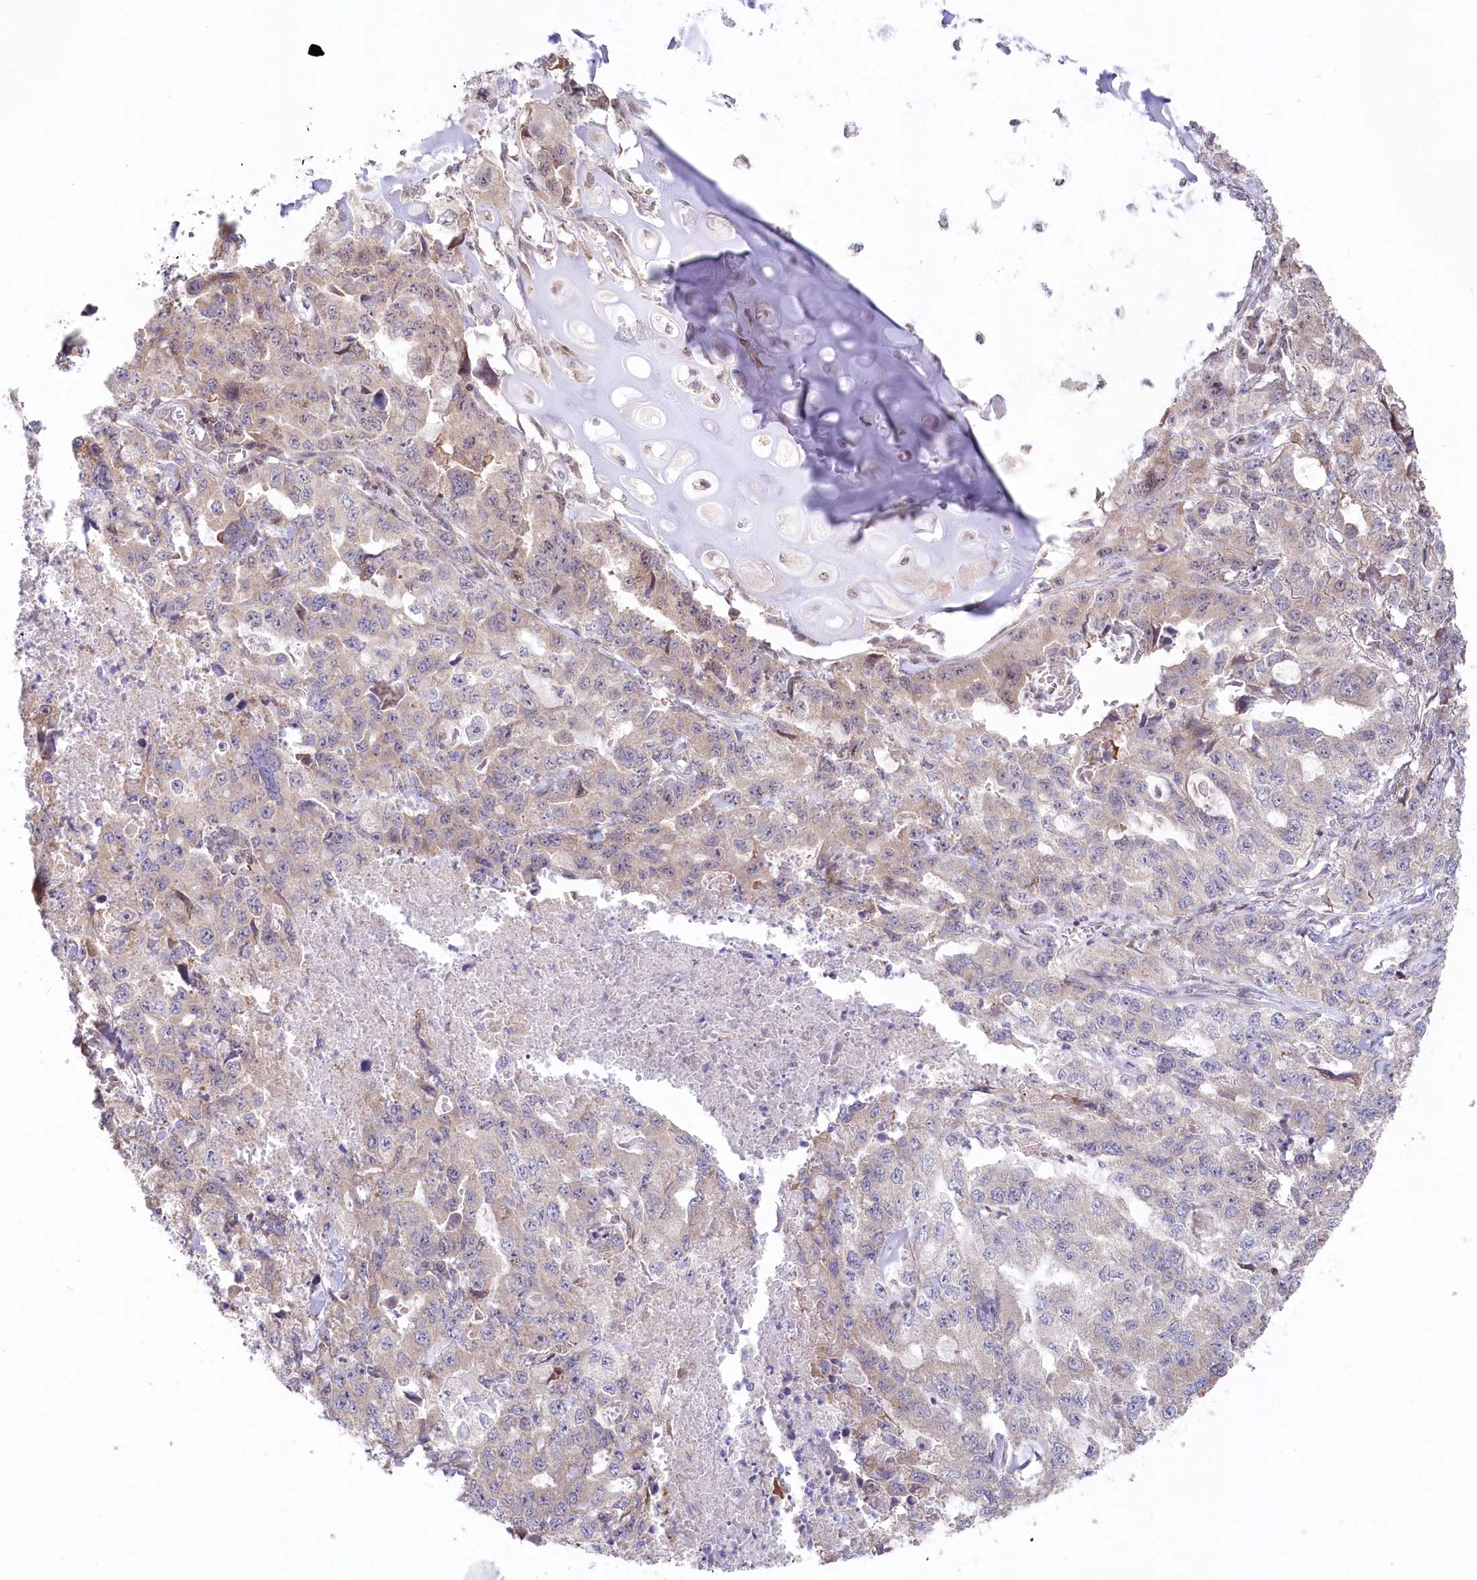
{"staining": {"intensity": "weak", "quantity": "<25%", "location": "cytoplasmic/membranous"}, "tissue": "lung cancer", "cell_type": "Tumor cells", "image_type": "cancer", "snomed": [{"axis": "morphology", "description": "Adenocarcinoma, NOS"}, {"axis": "topography", "description": "Lung"}], "caption": "The micrograph exhibits no significant expression in tumor cells of lung cancer. The staining is performed using DAB brown chromogen with nuclei counter-stained in using hematoxylin.", "gene": "CGGBP1", "patient": {"sex": "female", "age": 51}}